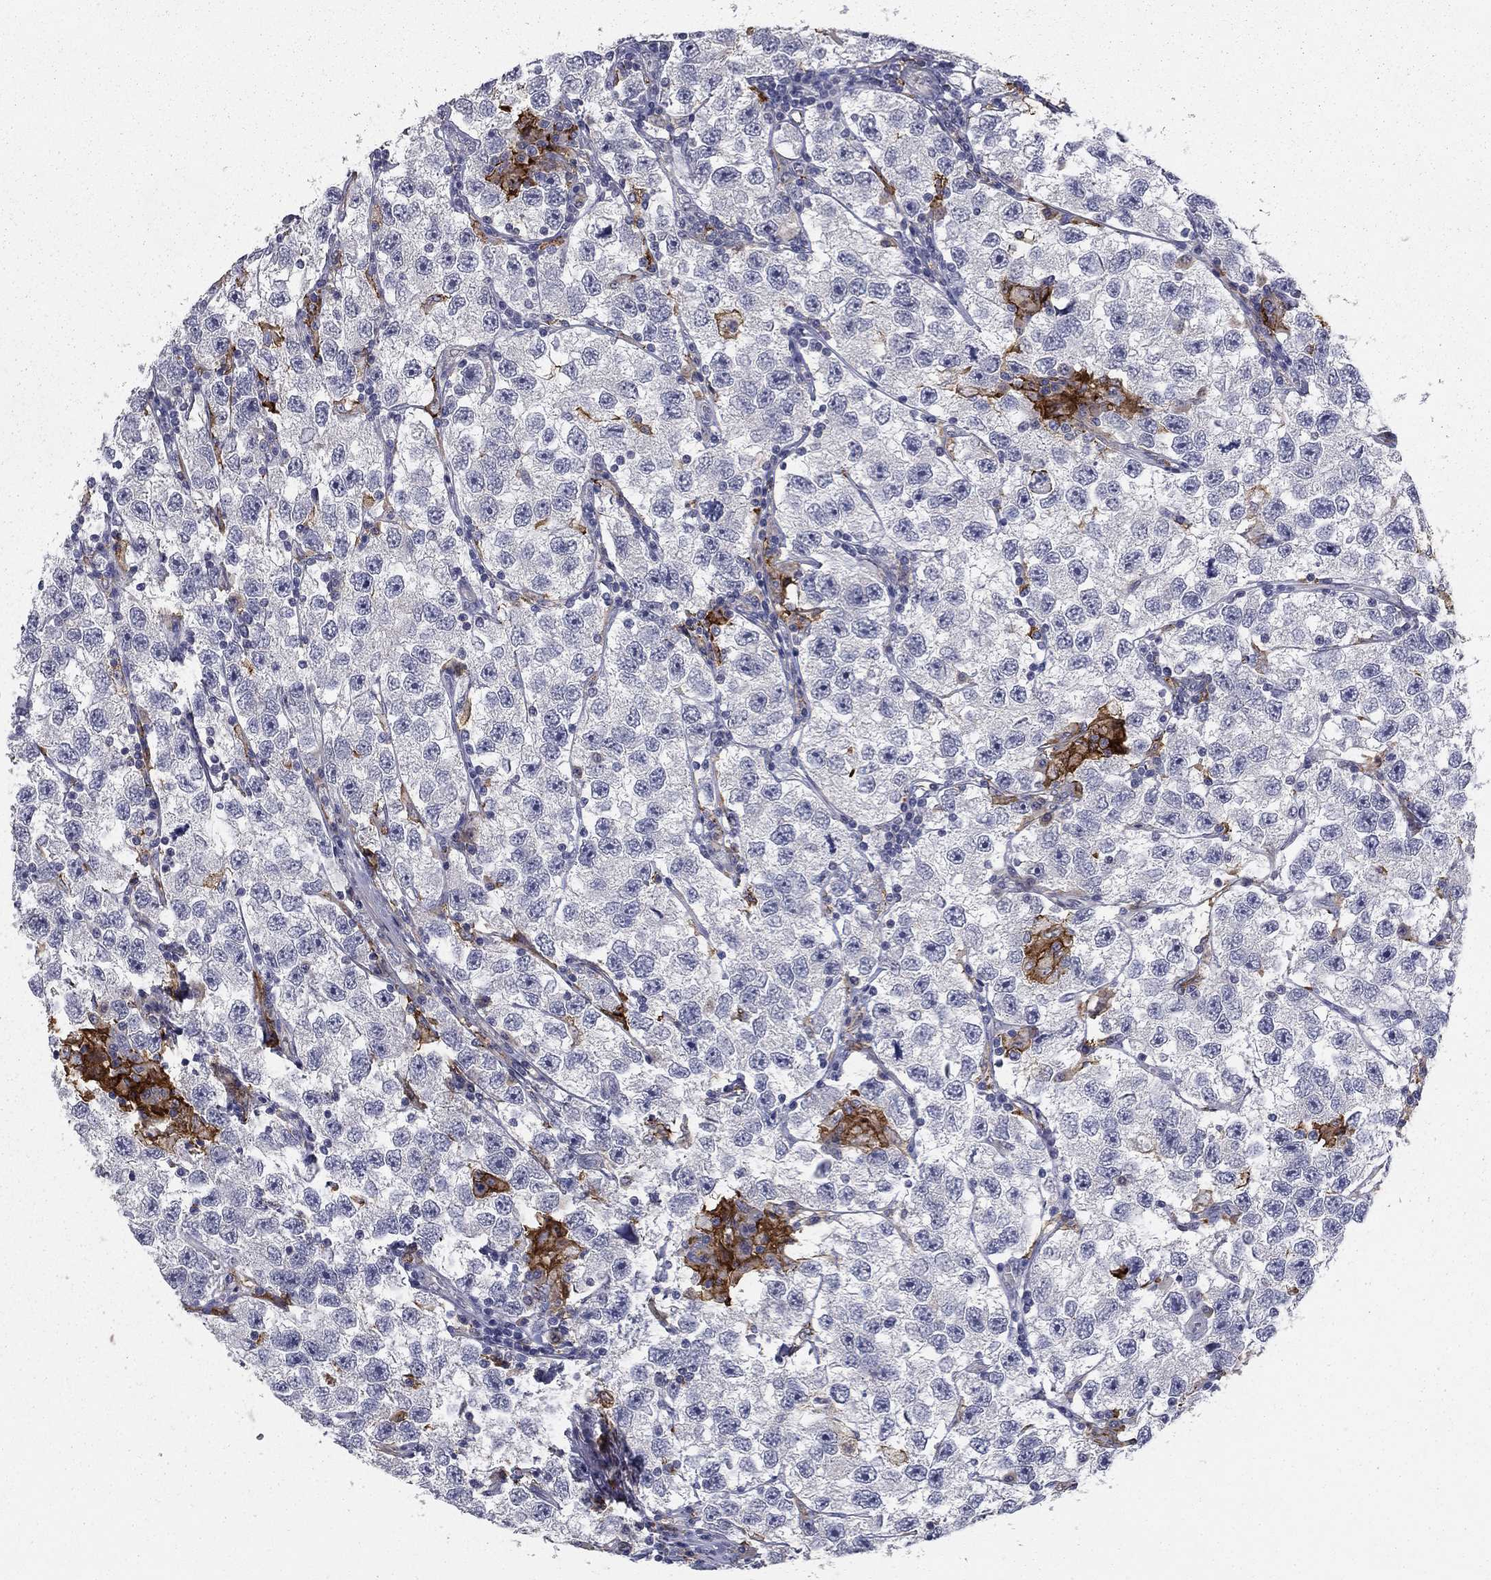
{"staining": {"intensity": "negative", "quantity": "none", "location": "none"}, "tissue": "testis cancer", "cell_type": "Tumor cells", "image_type": "cancer", "snomed": [{"axis": "morphology", "description": "Seminoma, NOS"}, {"axis": "topography", "description": "Testis"}], "caption": "Seminoma (testis) stained for a protein using immunohistochemistry (IHC) demonstrates no staining tumor cells.", "gene": "CD274", "patient": {"sex": "male", "age": 26}}